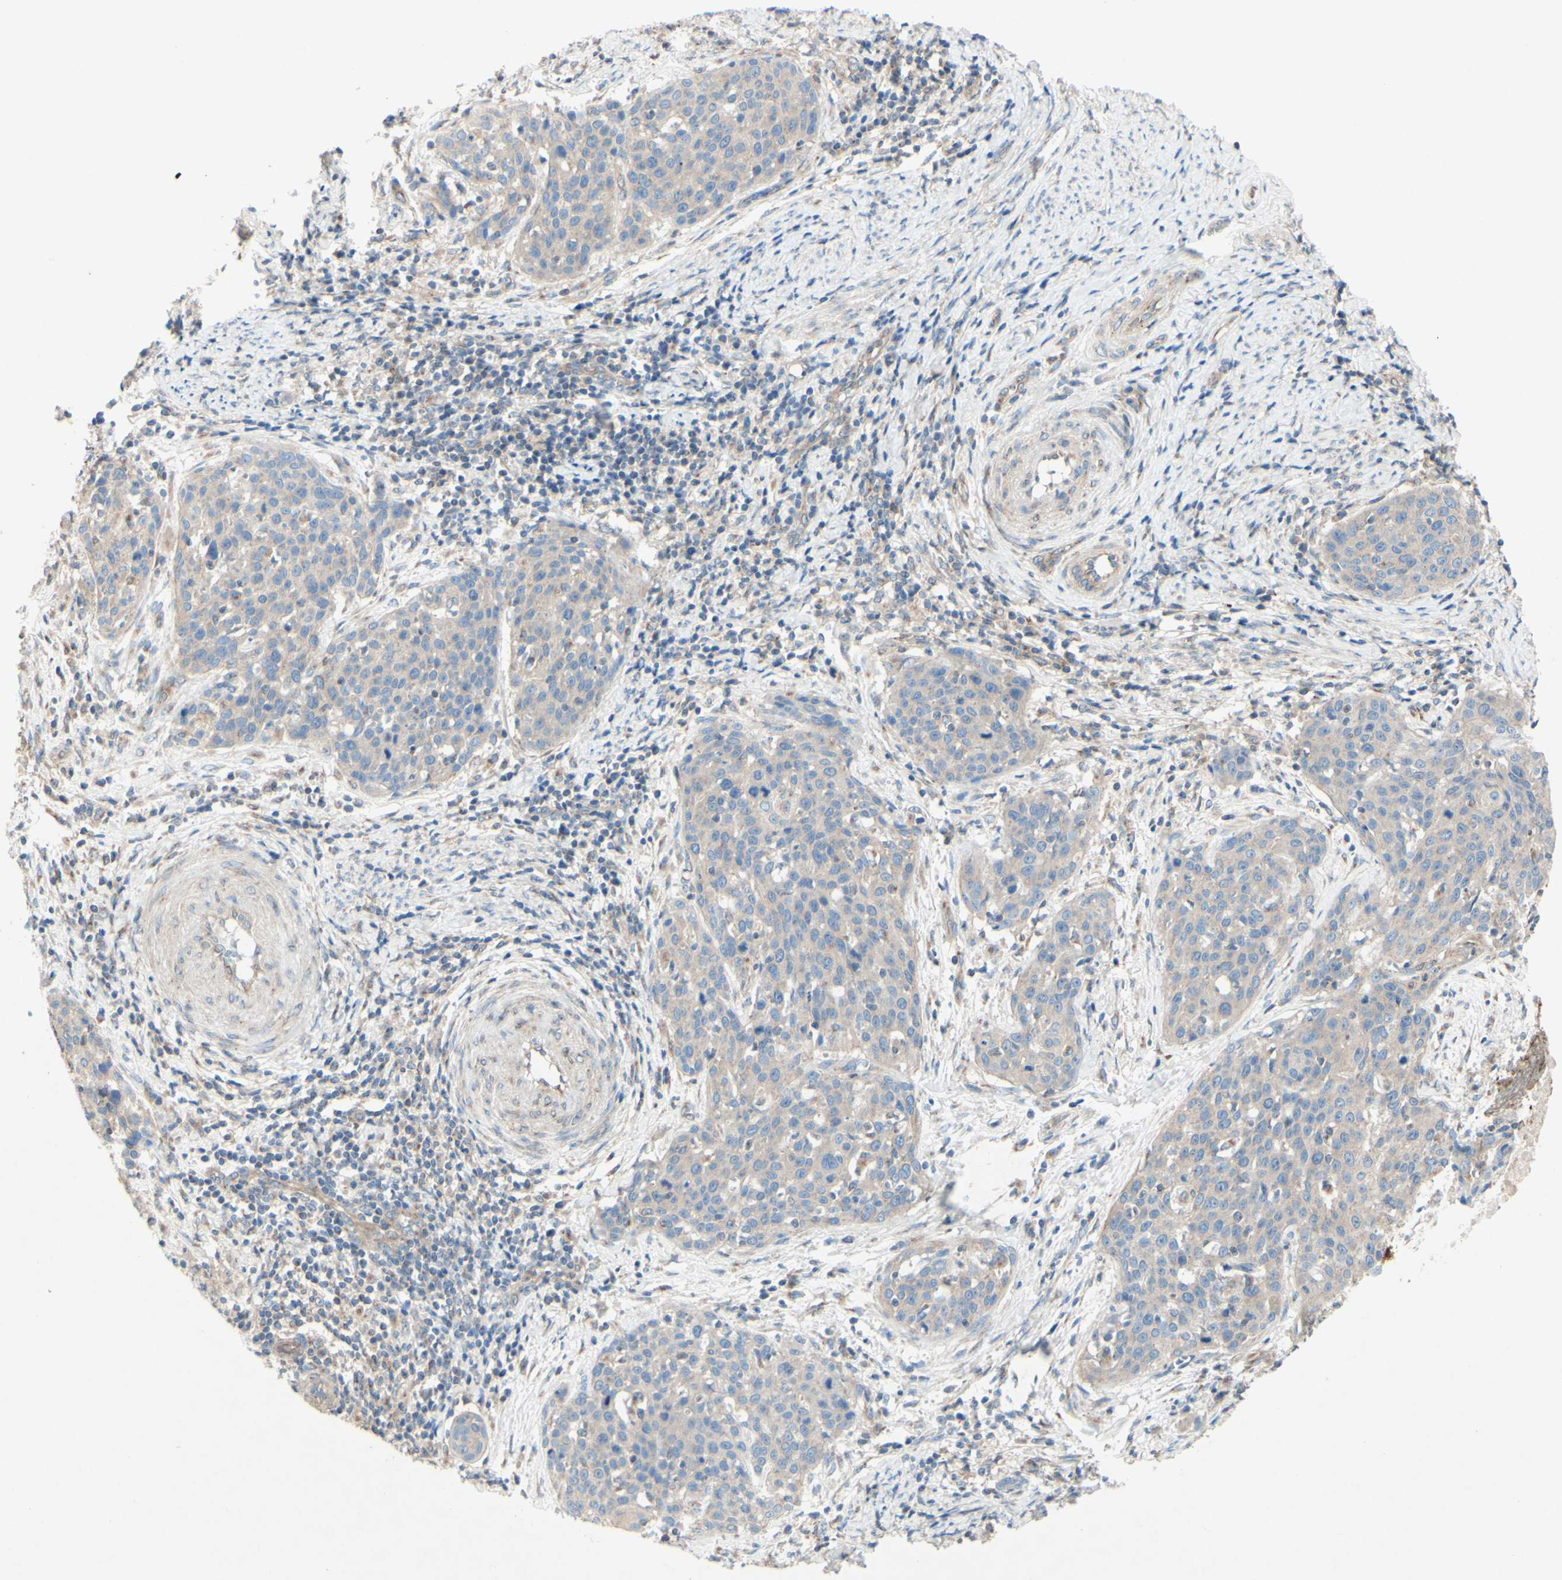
{"staining": {"intensity": "weak", "quantity": ">75%", "location": "cytoplasmic/membranous"}, "tissue": "cervical cancer", "cell_type": "Tumor cells", "image_type": "cancer", "snomed": [{"axis": "morphology", "description": "Squamous cell carcinoma, NOS"}, {"axis": "topography", "description": "Cervix"}], "caption": "Cervical squamous cell carcinoma stained for a protein demonstrates weak cytoplasmic/membranous positivity in tumor cells.", "gene": "MTM1", "patient": {"sex": "female", "age": 38}}